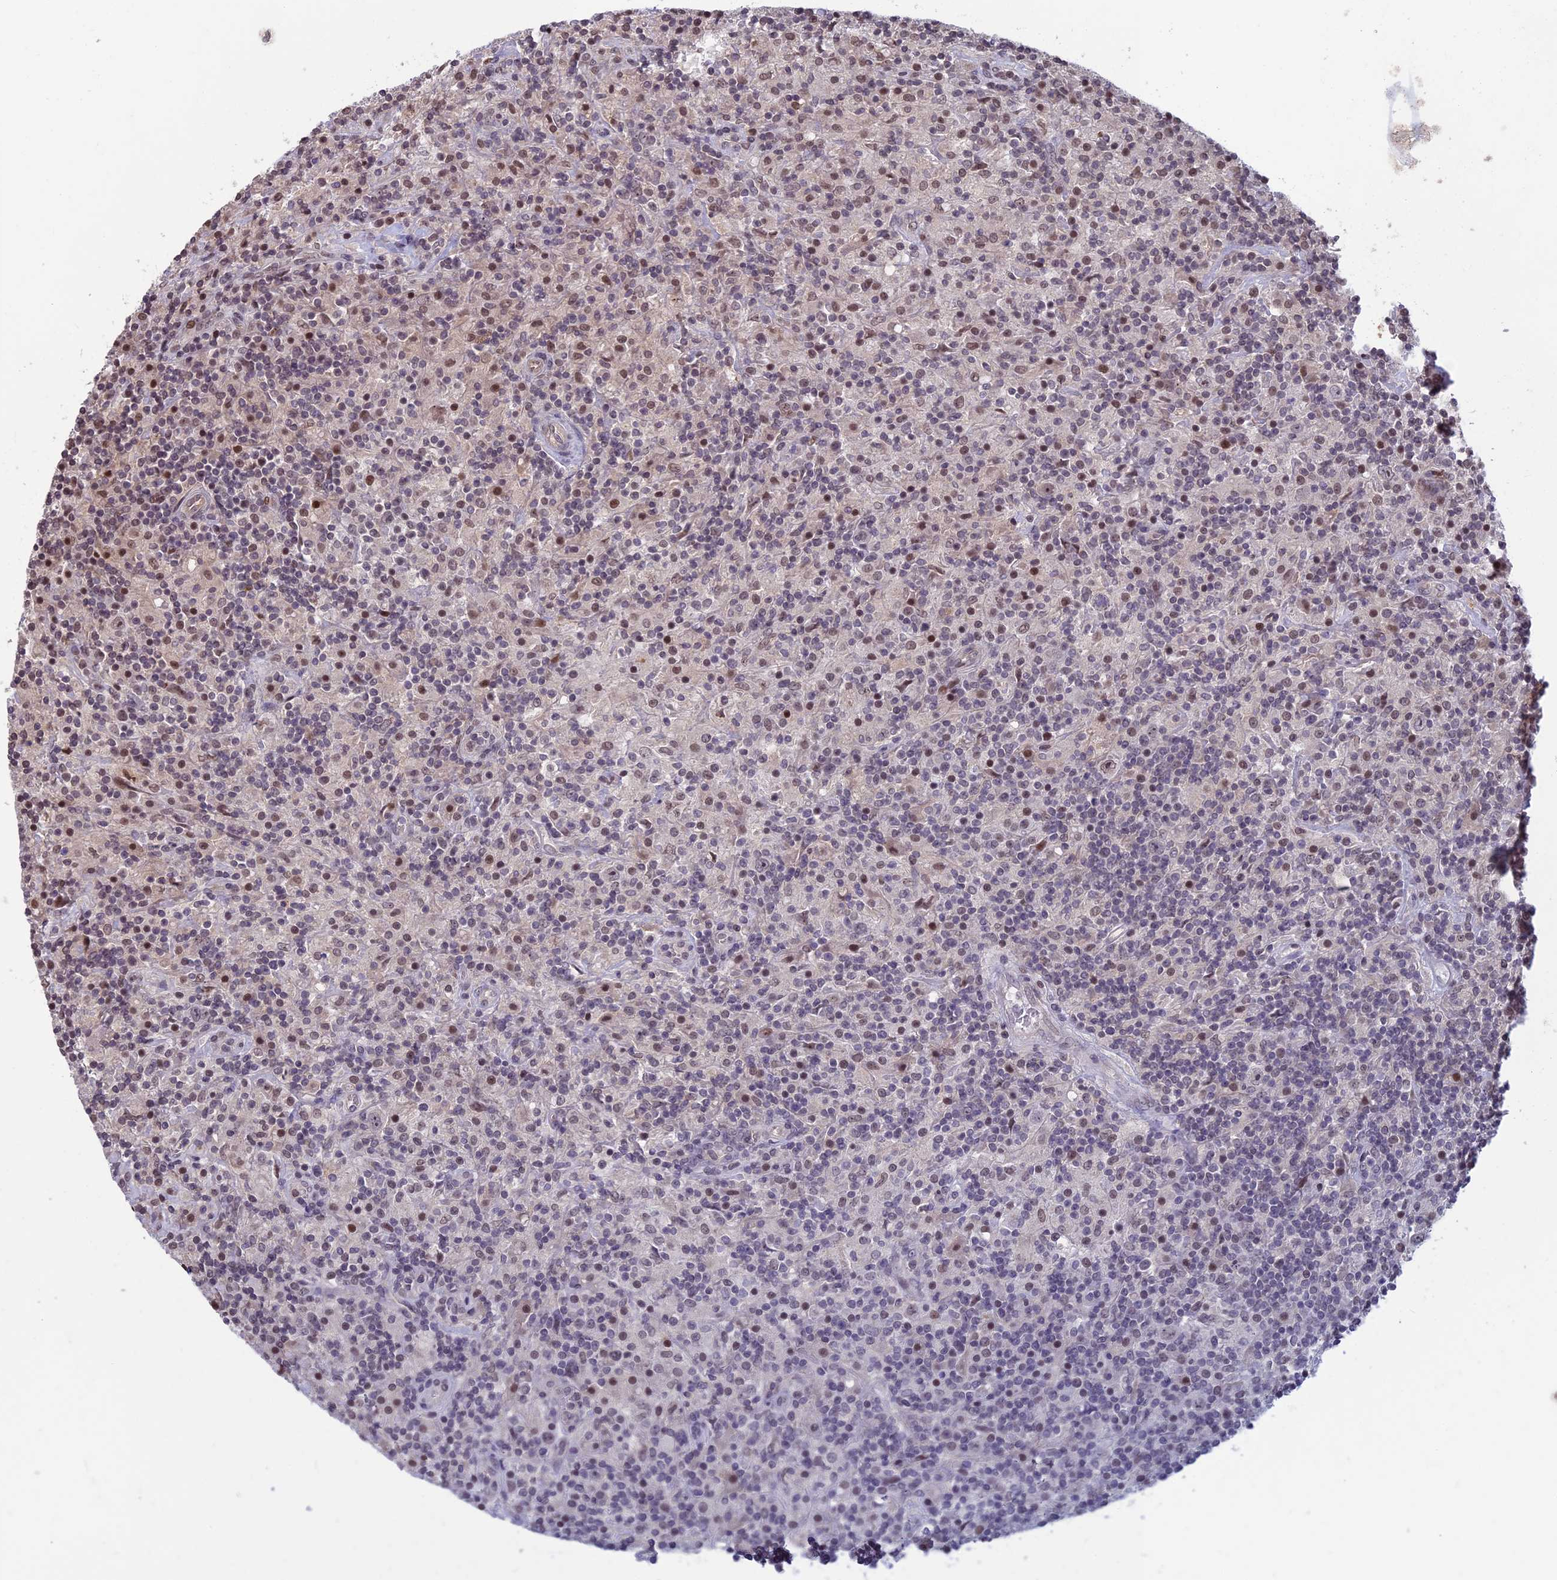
{"staining": {"intensity": "weak", "quantity": "<25%", "location": "nuclear"}, "tissue": "lymphoma", "cell_type": "Tumor cells", "image_type": "cancer", "snomed": [{"axis": "morphology", "description": "Hodgkin's disease, NOS"}, {"axis": "topography", "description": "Lymph node"}], "caption": "An image of lymphoma stained for a protein reveals no brown staining in tumor cells.", "gene": "SPIRE1", "patient": {"sex": "male", "age": 70}}